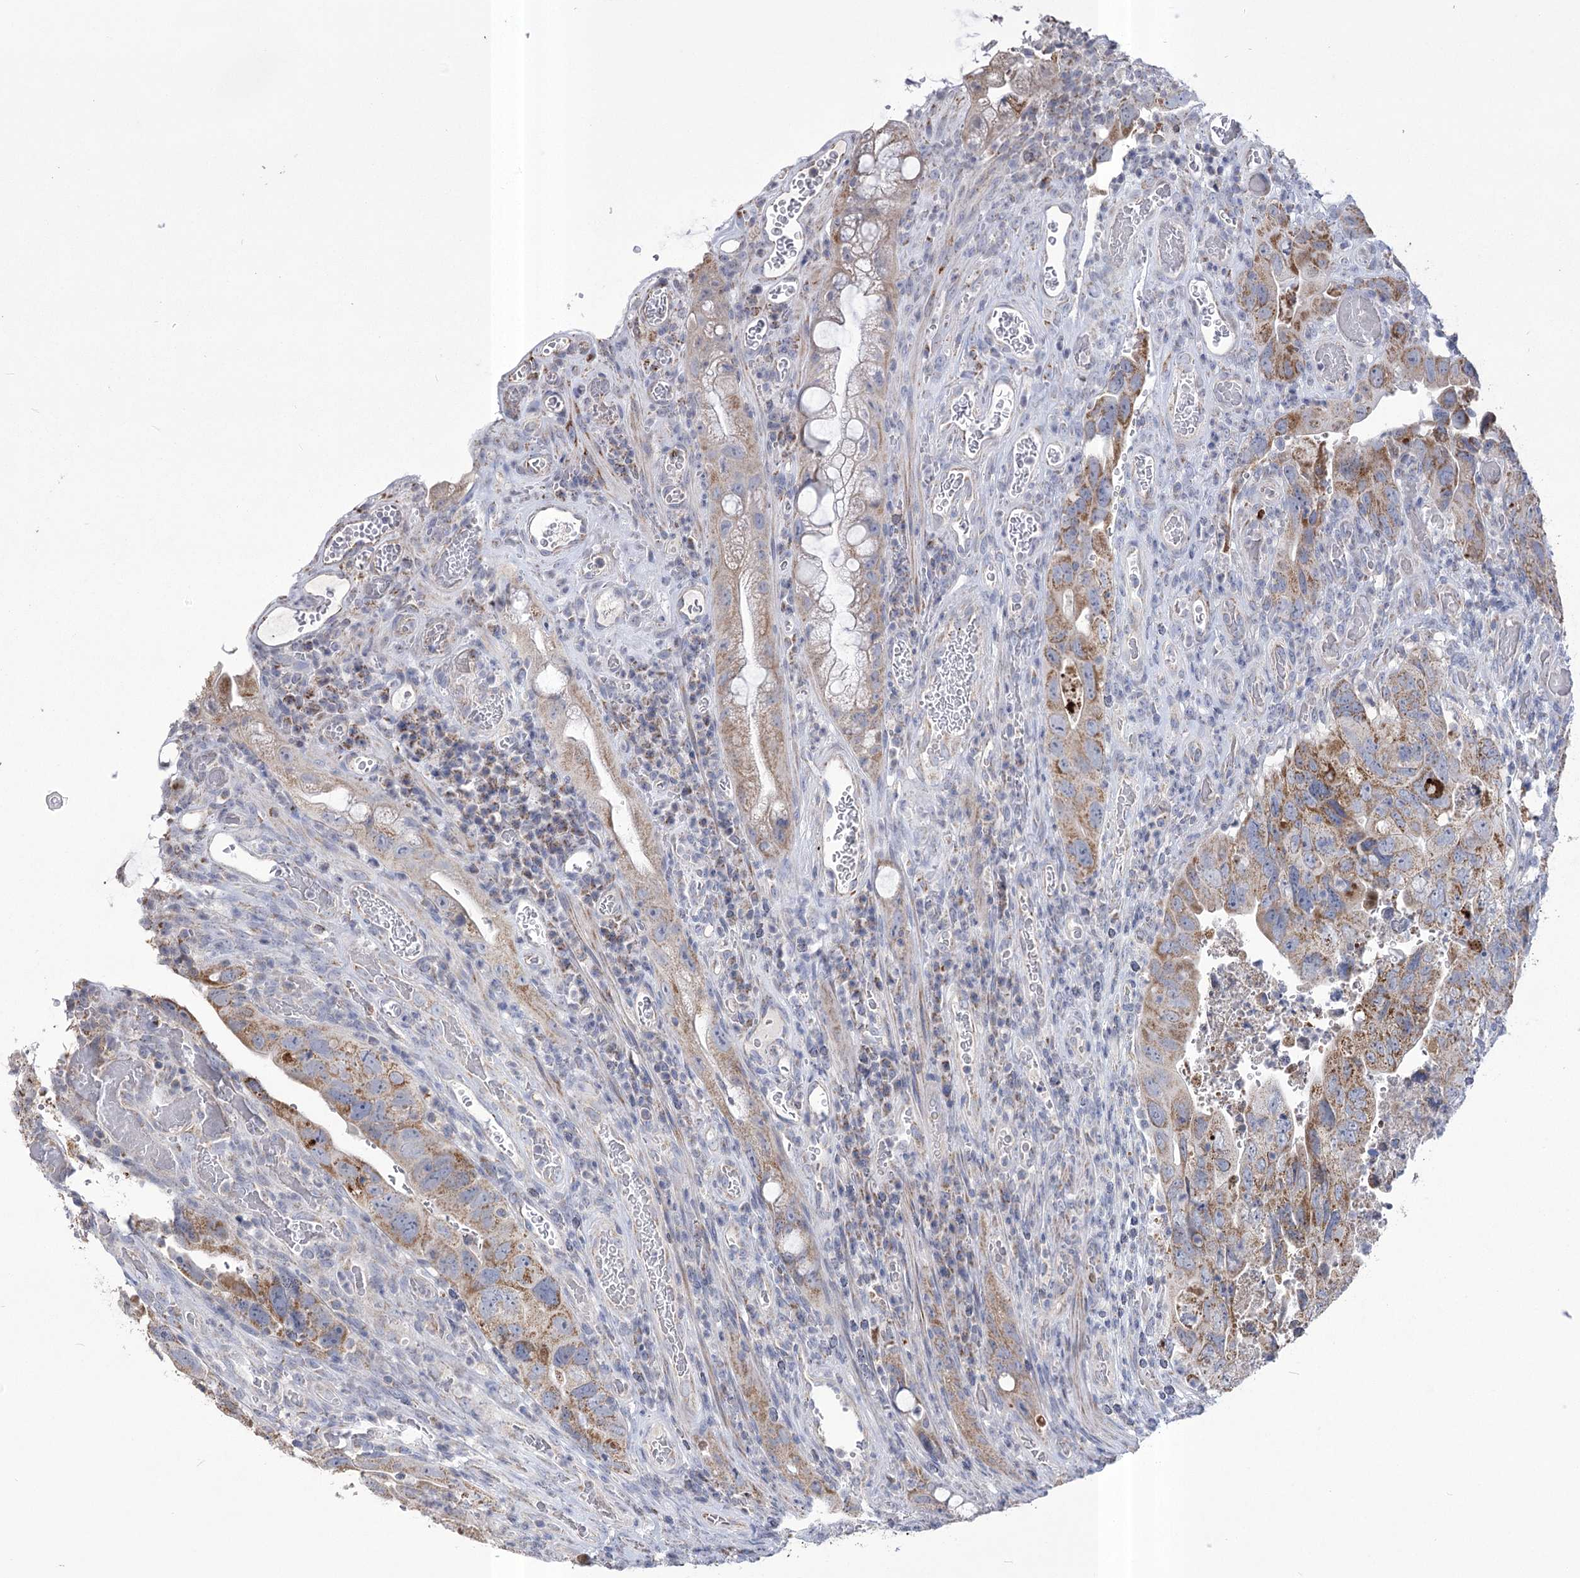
{"staining": {"intensity": "moderate", "quantity": ">75%", "location": "cytoplasmic/membranous"}, "tissue": "colorectal cancer", "cell_type": "Tumor cells", "image_type": "cancer", "snomed": [{"axis": "morphology", "description": "Adenocarcinoma, NOS"}, {"axis": "topography", "description": "Rectum"}], "caption": "Protein positivity by immunohistochemistry (IHC) reveals moderate cytoplasmic/membranous staining in about >75% of tumor cells in colorectal cancer.", "gene": "PDHB", "patient": {"sex": "male", "age": 63}}